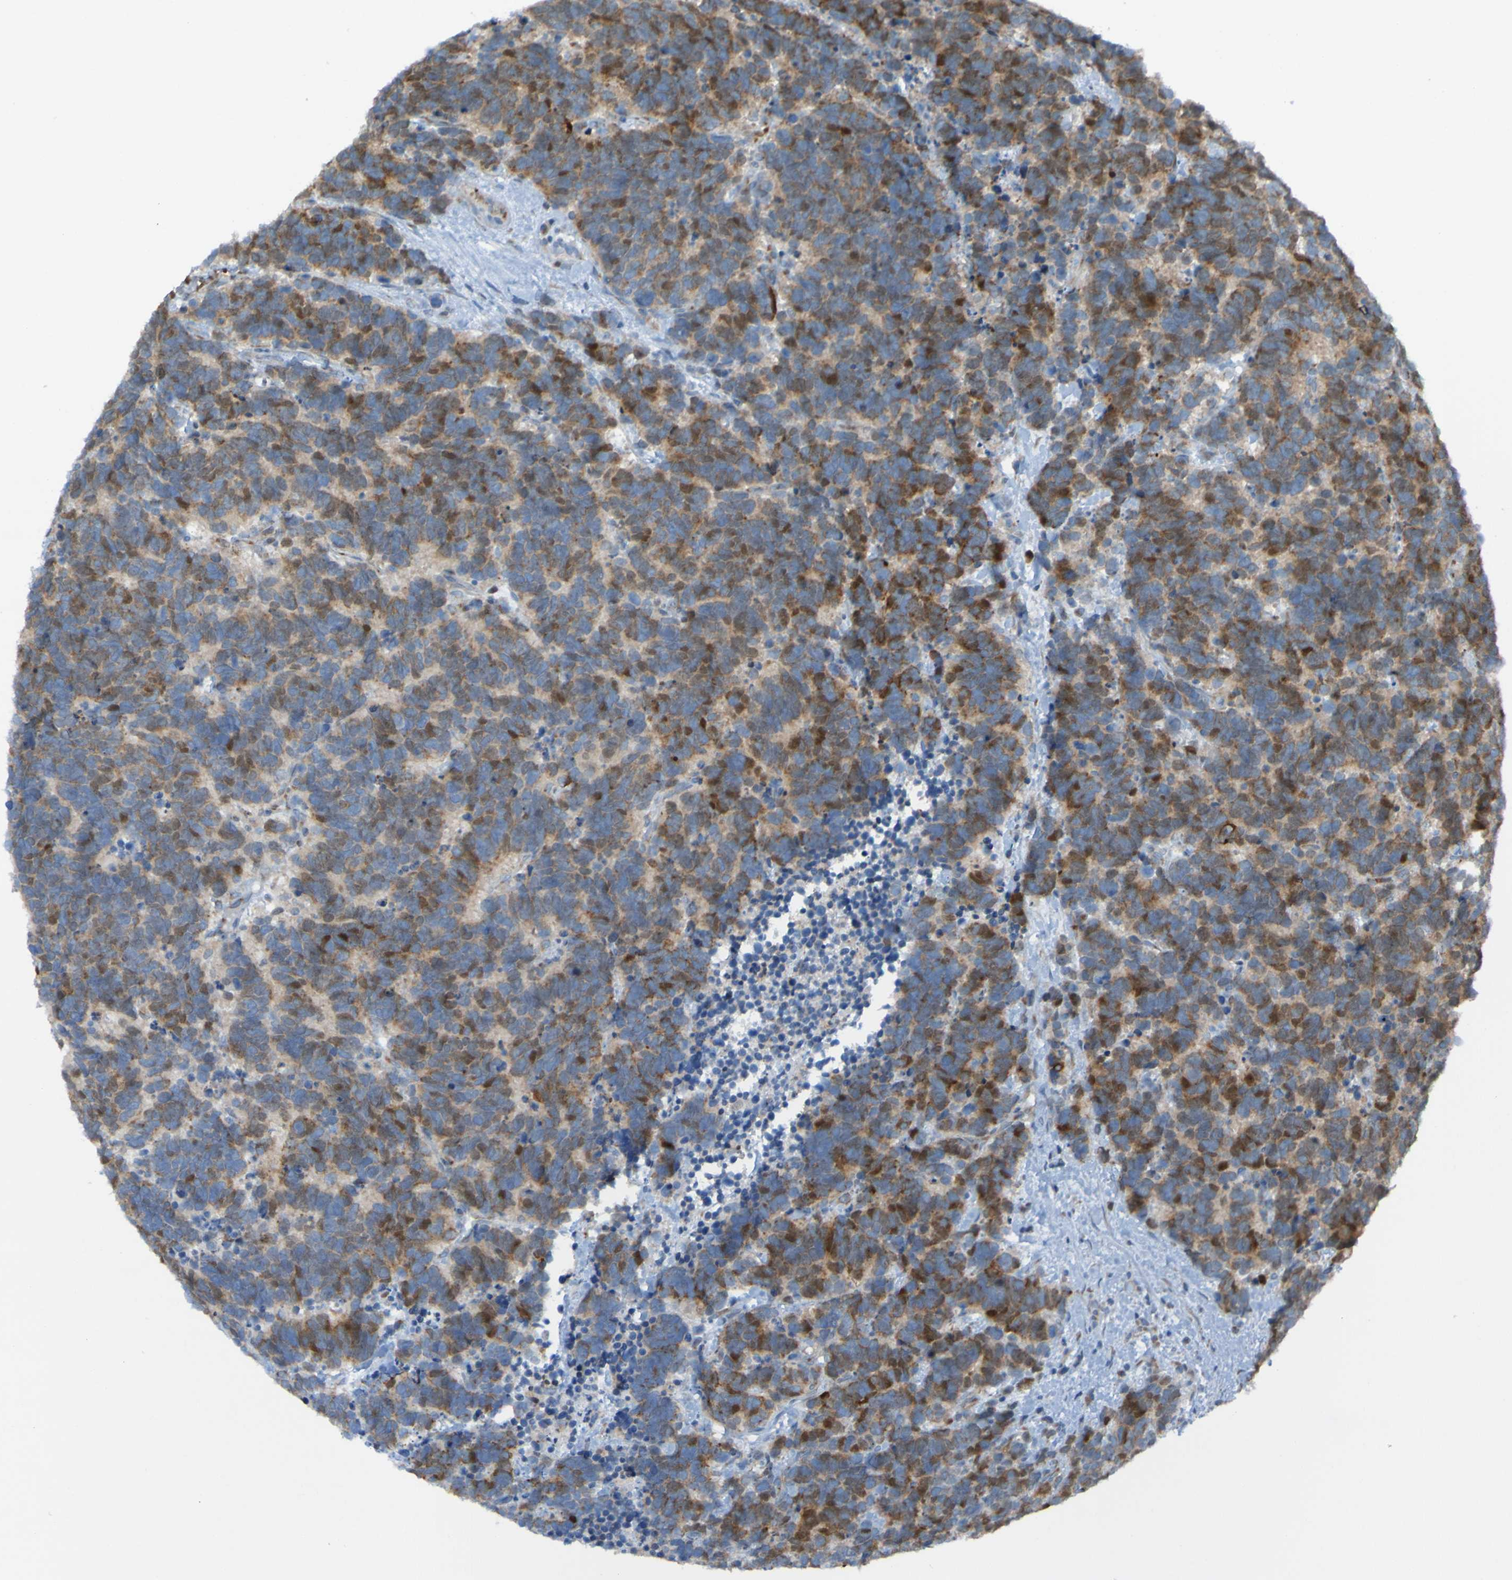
{"staining": {"intensity": "strong", "quantity": "25%-75%", "location": "cytoplasmic/membranous"}, "tissue": "carcinoid", "cell_type": "Tumor cells", "image_type": "cancer", "snomed": [{"axis": "morphology", "description": "Carcinoma, NOS"}, {"axis": "morphology", "description": "Carcinoid, malignant, NOS"}, {"axis": "topography", "description": "Urinary bladder"}], "caption": "Protein expression analysis of human carcinoid reveals strong cytoplasmic/membranous expression in approximately 25%-75% of tumor cells. Using DAB (3,3'-diaminobenzidine) (brown) and hematoxylin (blue) stains, captured at high magnification using brightfield microscopy.", "gene": "UNG", "patient": {"sex": "male", "age": 57}}